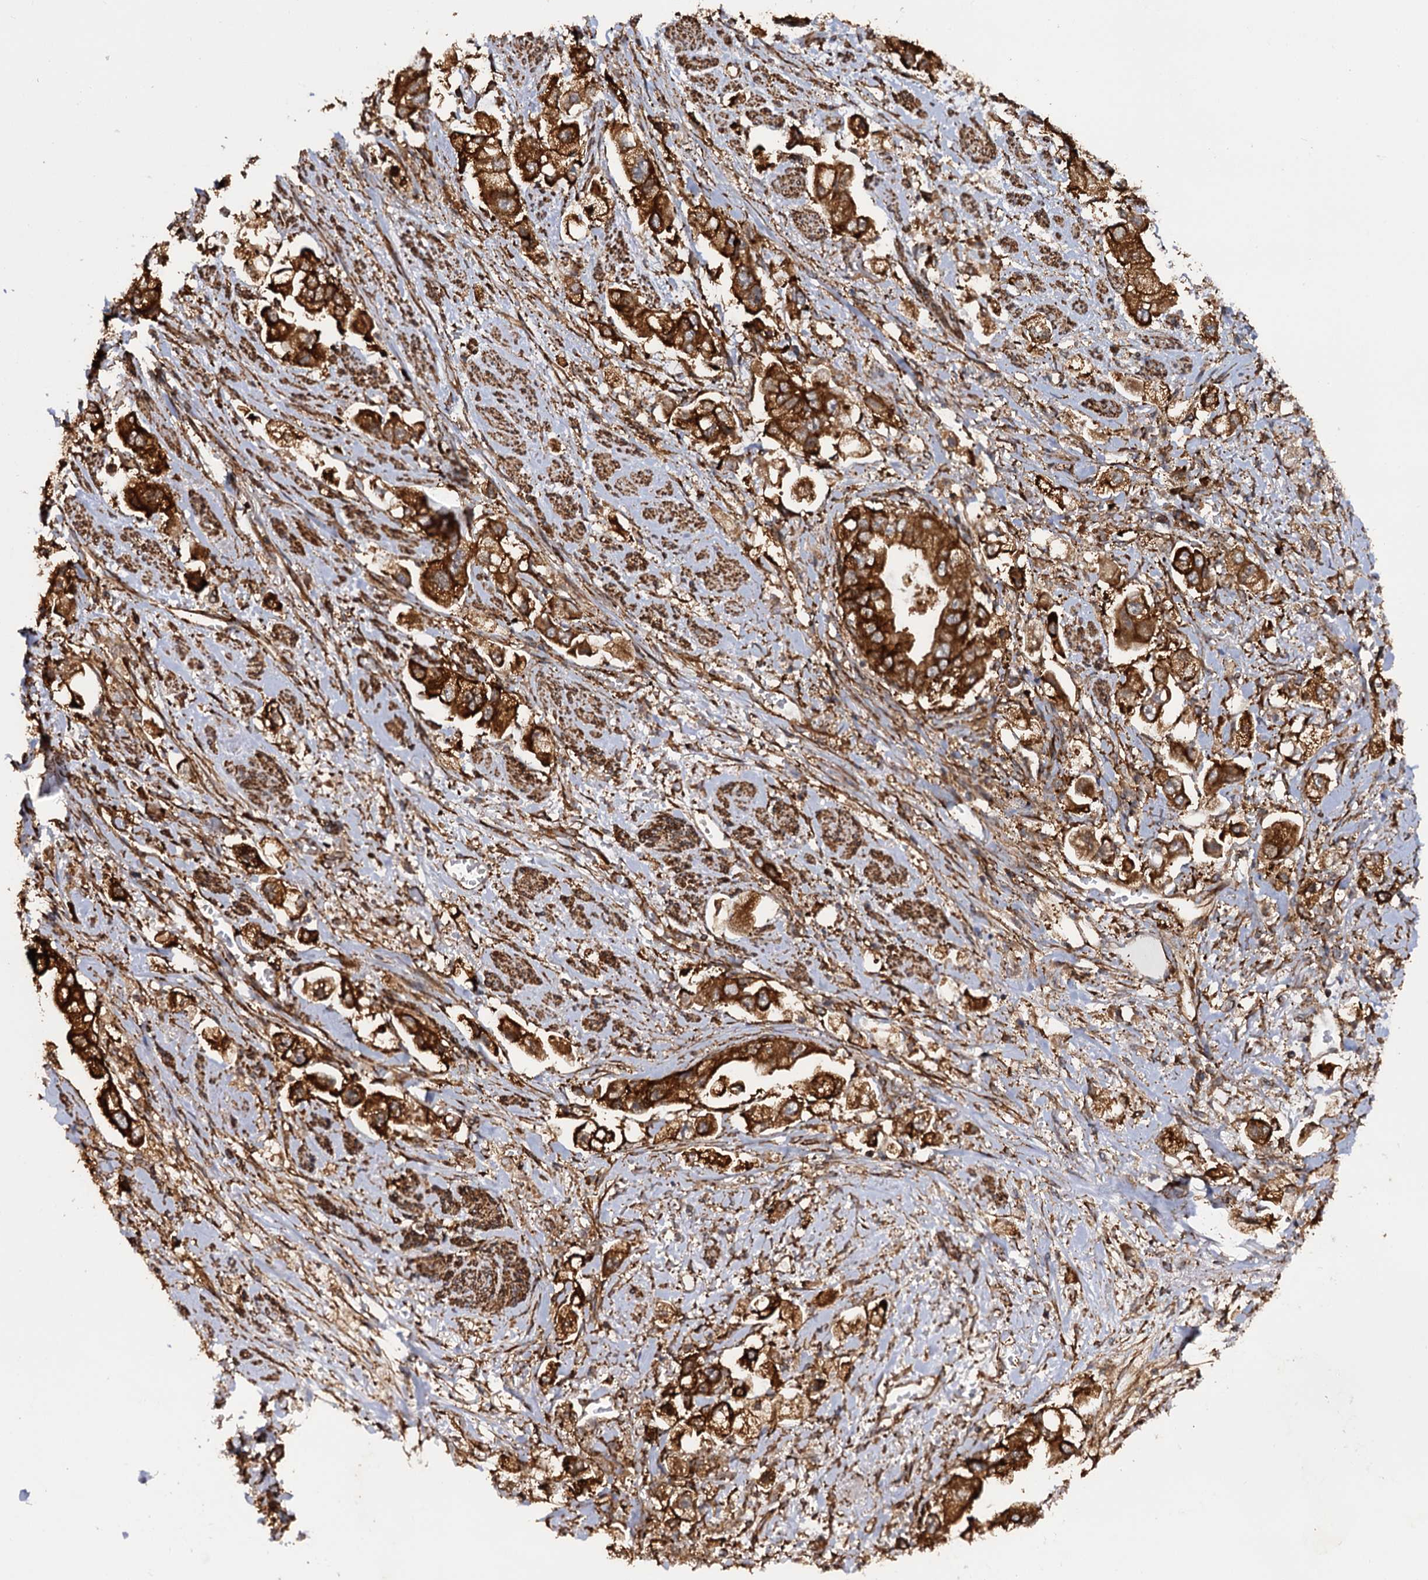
{"staining": {"intensity": "strong", "quantity": ">75%", "location": "cytoplasmic/membranous"}, "tissue": "stomach cancer", "cell_type": "Tumor cells", "image_type": "cancer", "snomed": [{"axis": "morphology", "description": "Adenocarcinoma, NOS"}, {"axis": "topography", "description": "Stomach"}], "caption": "A brown stain shows strong cytoplasmic/membranous positivity of a protein in human stomach cancer (adenocarcinoma) tumor cells.", "gene": "ATP8B4", "patient": {"sex": "male", "age": 62}}